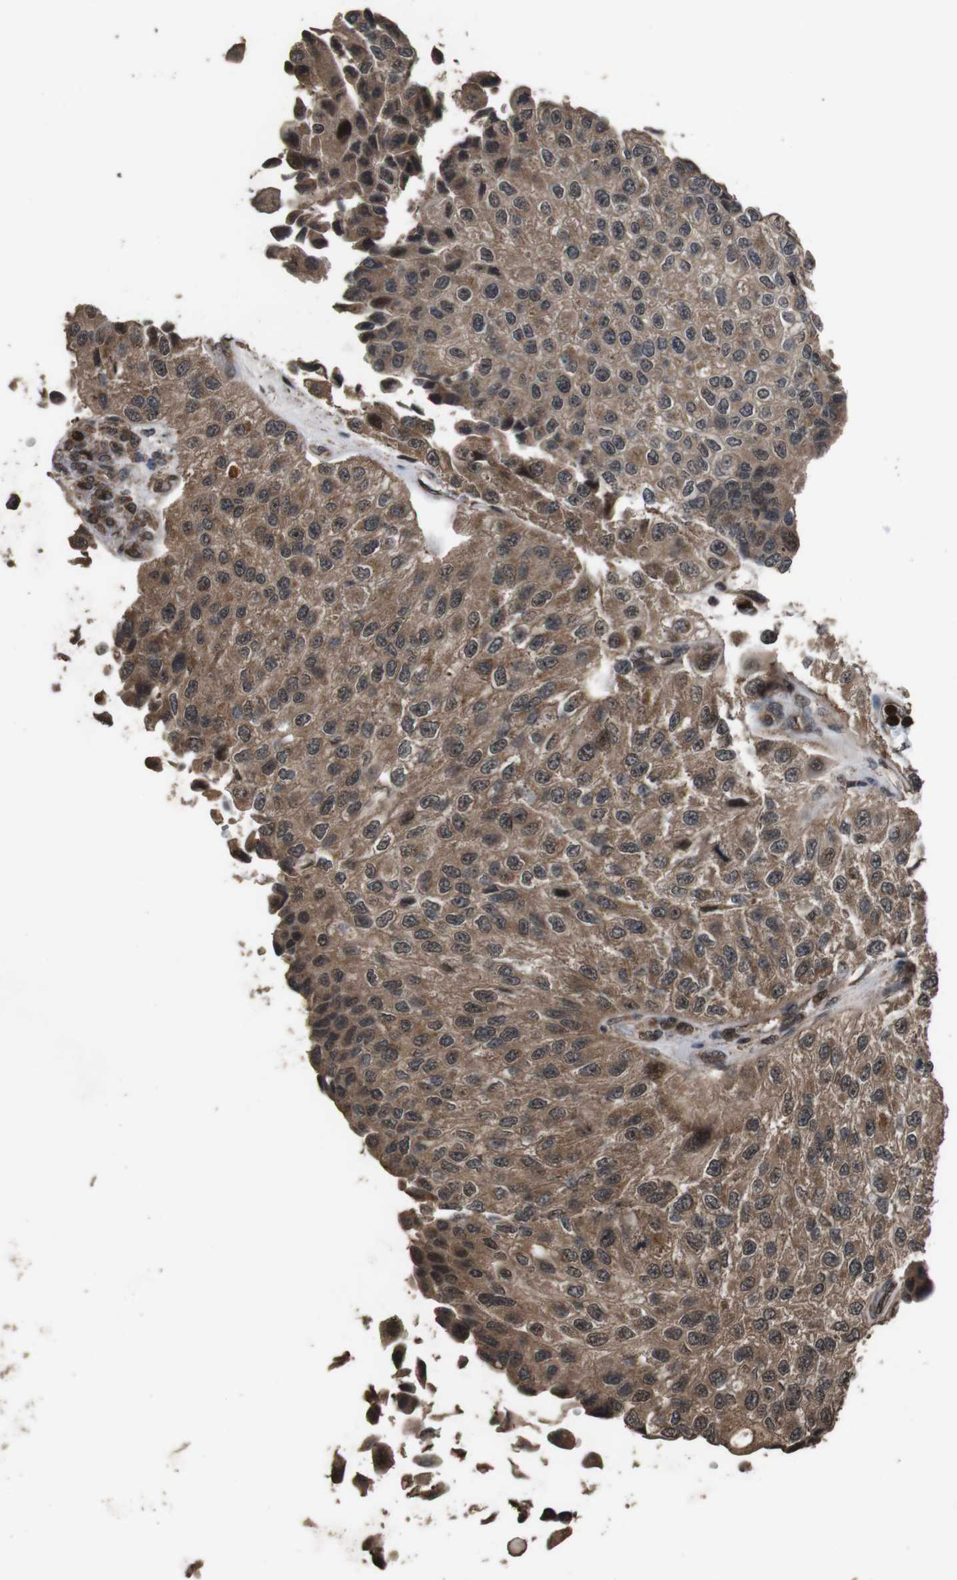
{"staining": {"intensity": "moderate", "quantity": ">75%", "location": "cytoplasmic/membranous"}, "tissue": "urothelial cancer", "cell_type": "Tumor cells", "image_type": "cancer", "snomed": [{"axis": "morphology", "description": "Urothelial carcinoma, High grade"}, {"axis": "topography", "description": "Kidney"}, {"axis": "topography", "description": "Urinary bladder"}], "caption": "Human urothelial cancer stained with a brown dye demonstrates moderate cytoplasmic/membranous positive expression in approximately >75% of tumor cells.", "gene": "RRAS2", "patient": {"sex": "male", "age": 77}}